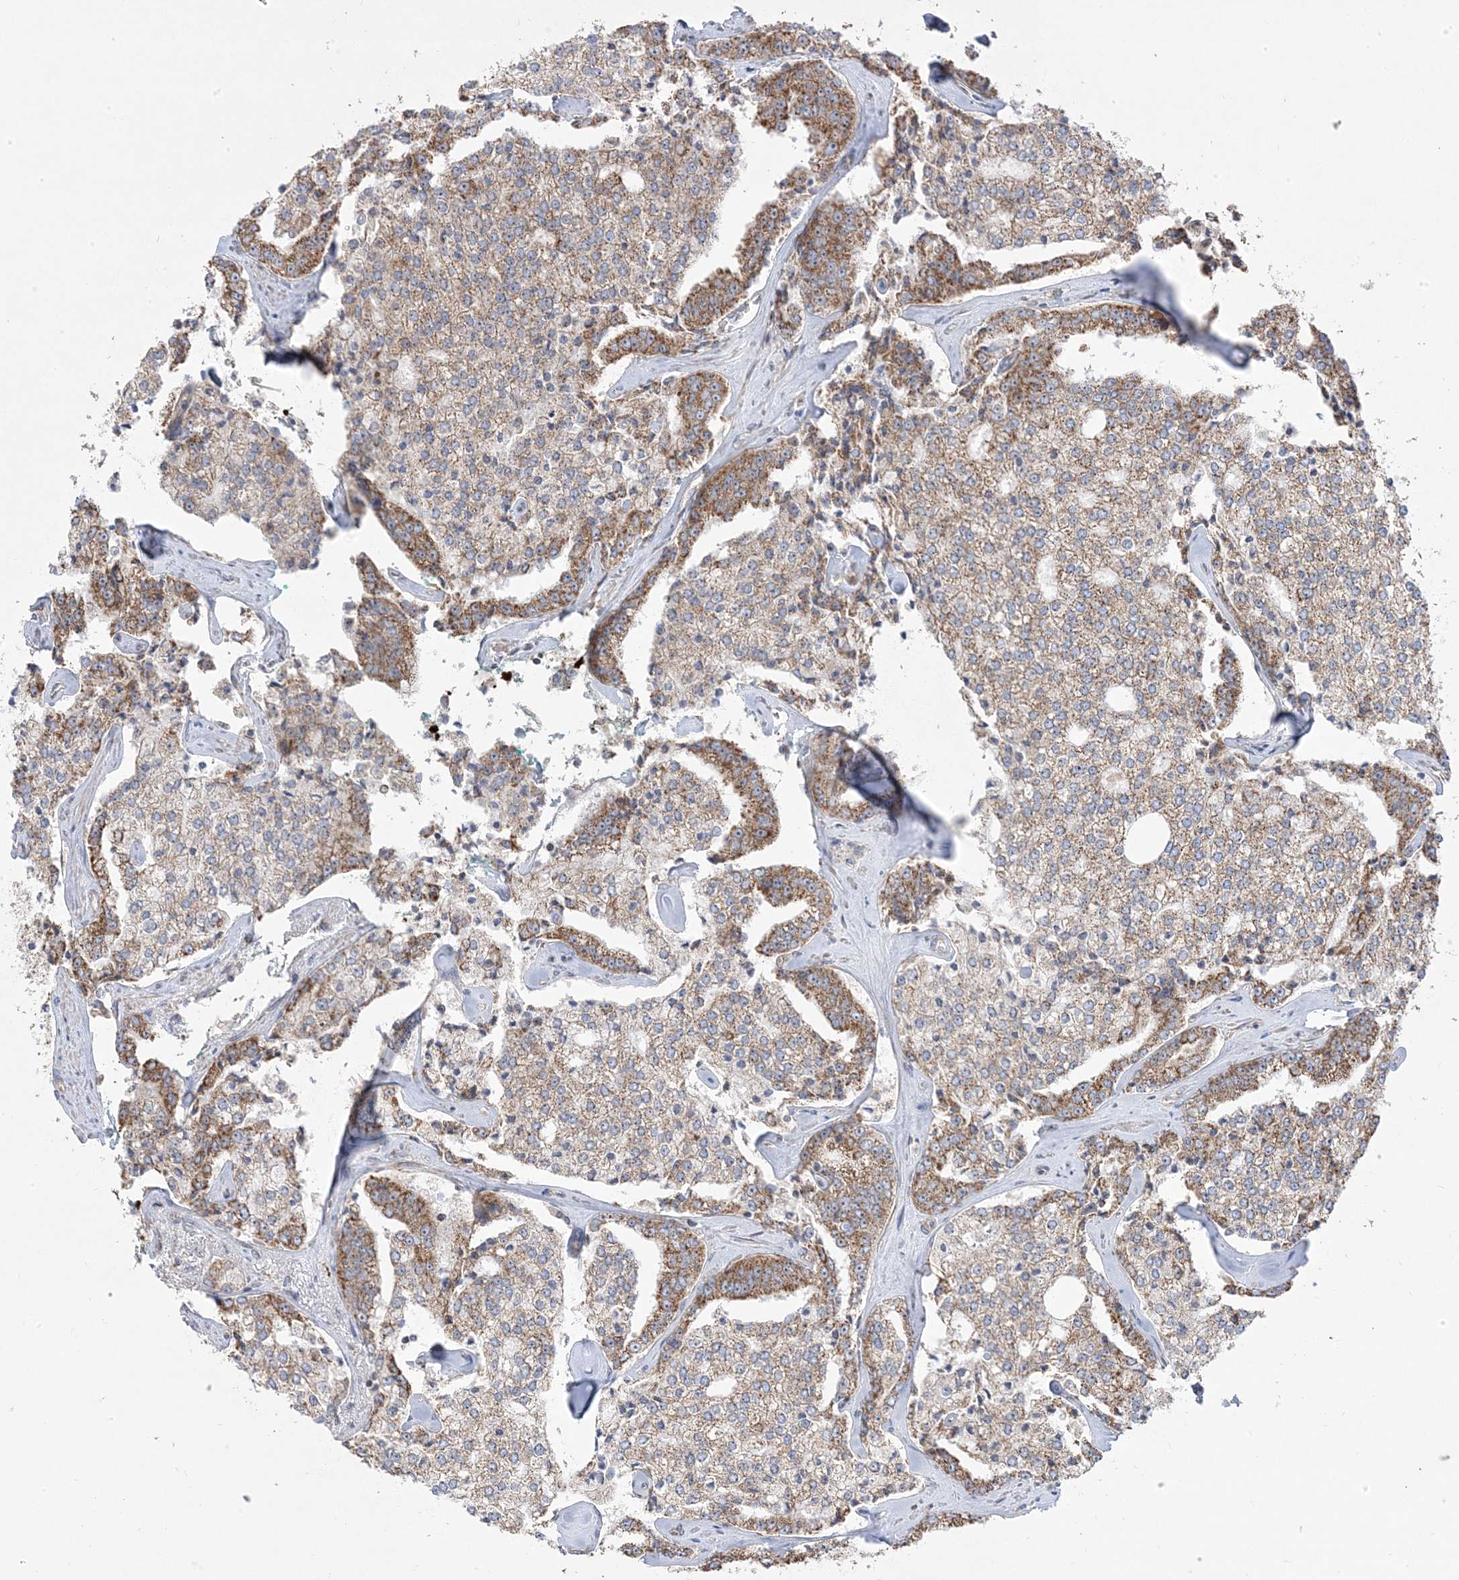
{"staining": {"intensity": "moderate", "quantity": ">75%", "location": "cytoplasmic/membranous"}, "tissue": "prostate cancer", "cell_type": "Tumor cells", "image_type": "cancer", "snomed": [{"axis": "morphology", "description": "Adenocarcinoma, High grade"}, {"axis": "topography", "description": "Prostate"}], "caption": "Immunohistochemistry (DAB) staining of human prostate cancer (high-grade adenocarcinoma) demonstrates moderate cytoplasmic/membranous protein positivity in about >75% of tumor cells.", "gene": "CLUAP1", "patient": {"sex": "male", "age": 71}}